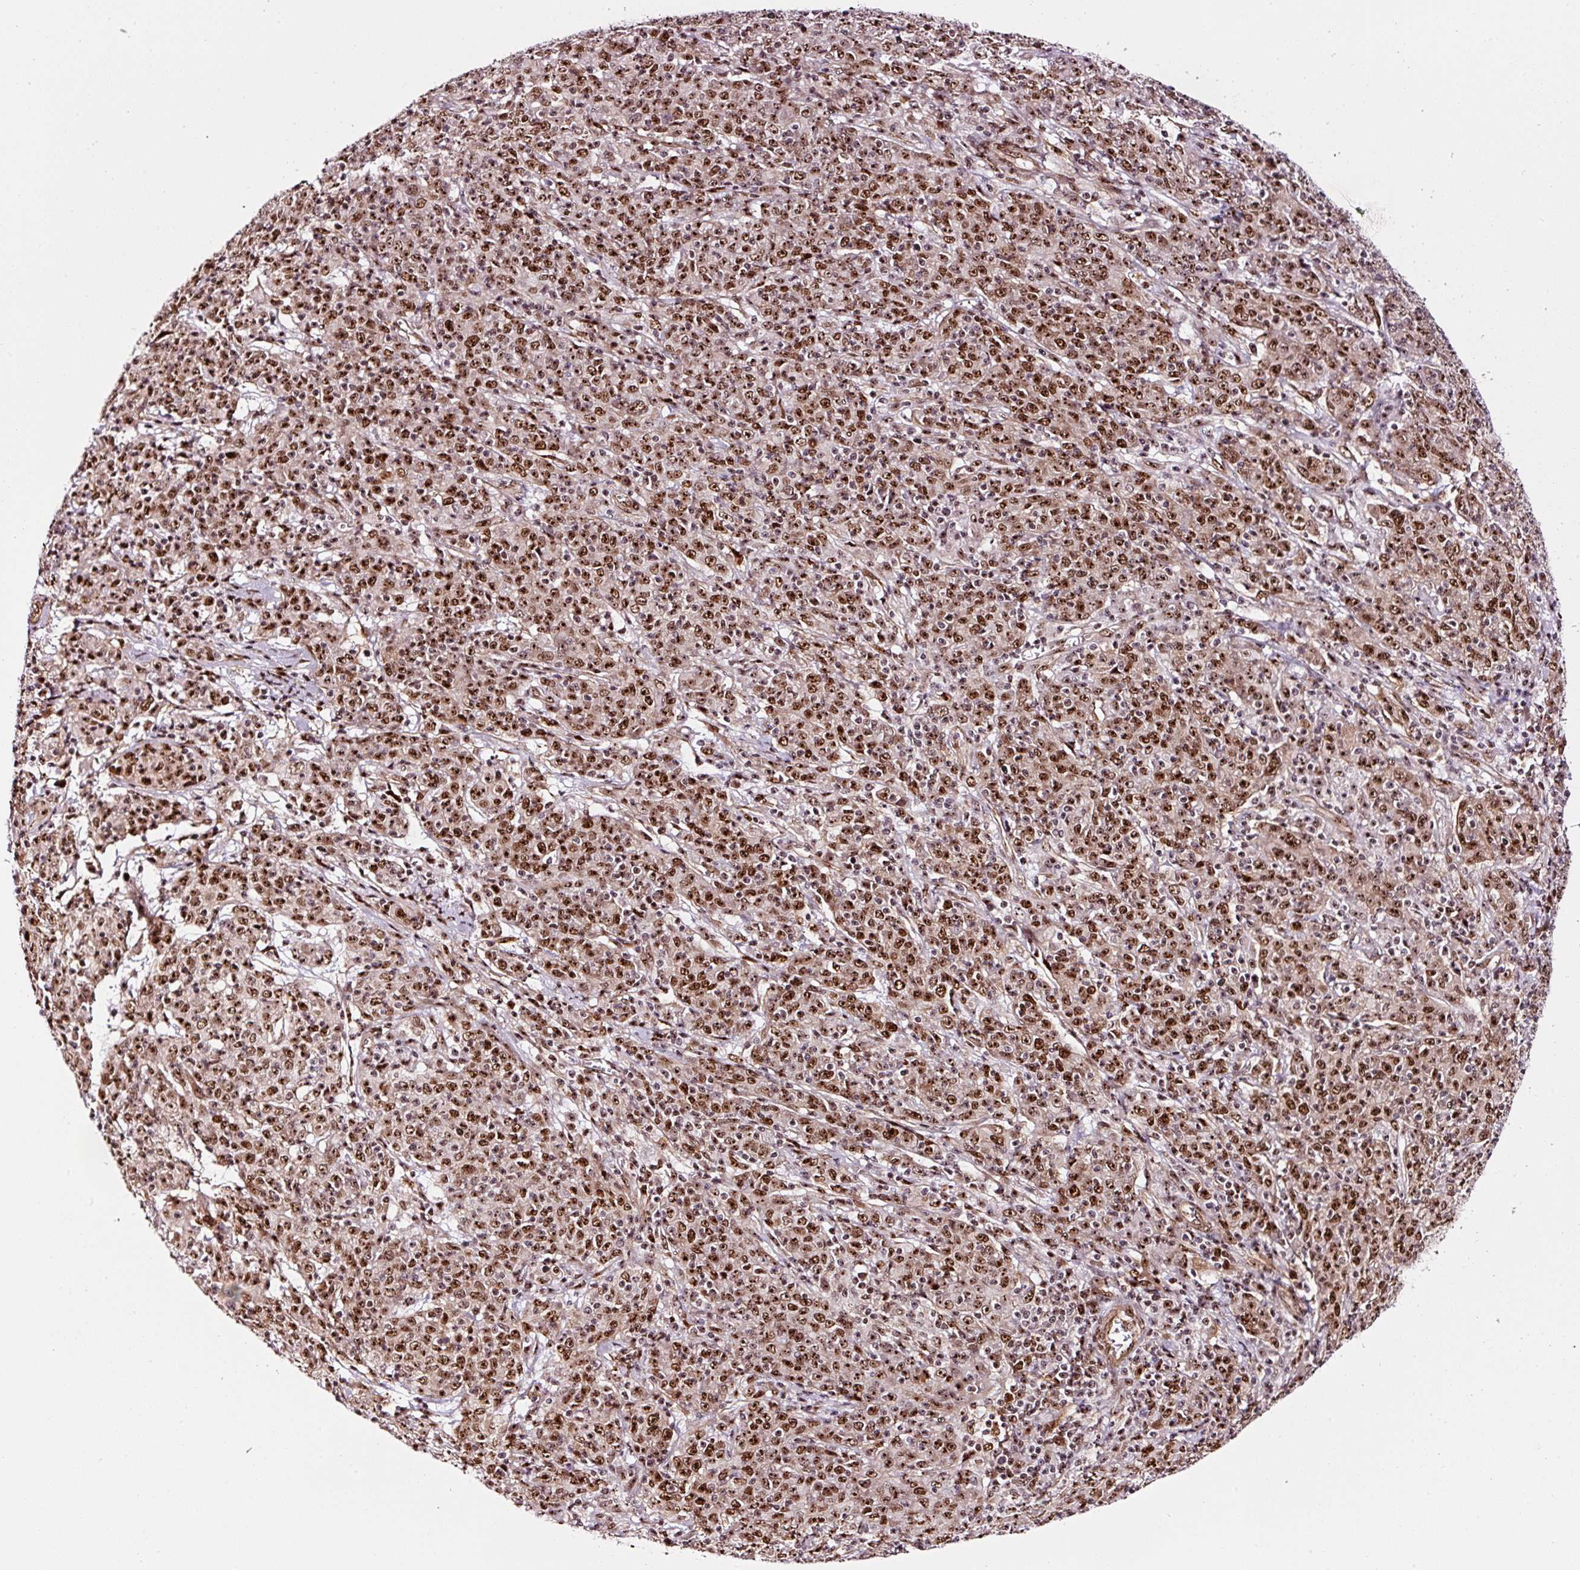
{"staining": {"intensity": "strong", "quantity": ">75%", "location": "nuclear"}, "tissue": "cervical cancer", "cell_type": "Tumor cells", "image_type": "cancer", "snomed": [{"axis": "morphology", "description": "Squamous cell carcinoma, NOS"}, {"axis": "topography", "description": "Cervix"}], "caption": "This is a photomicrograph of immunohistochemistry staining of cervical squamous cell carcinoma, which shows strong staining in the nuclear of tumor cells.", "gene": "GNL3", "patient": {"sex": "female", "age": 67}}